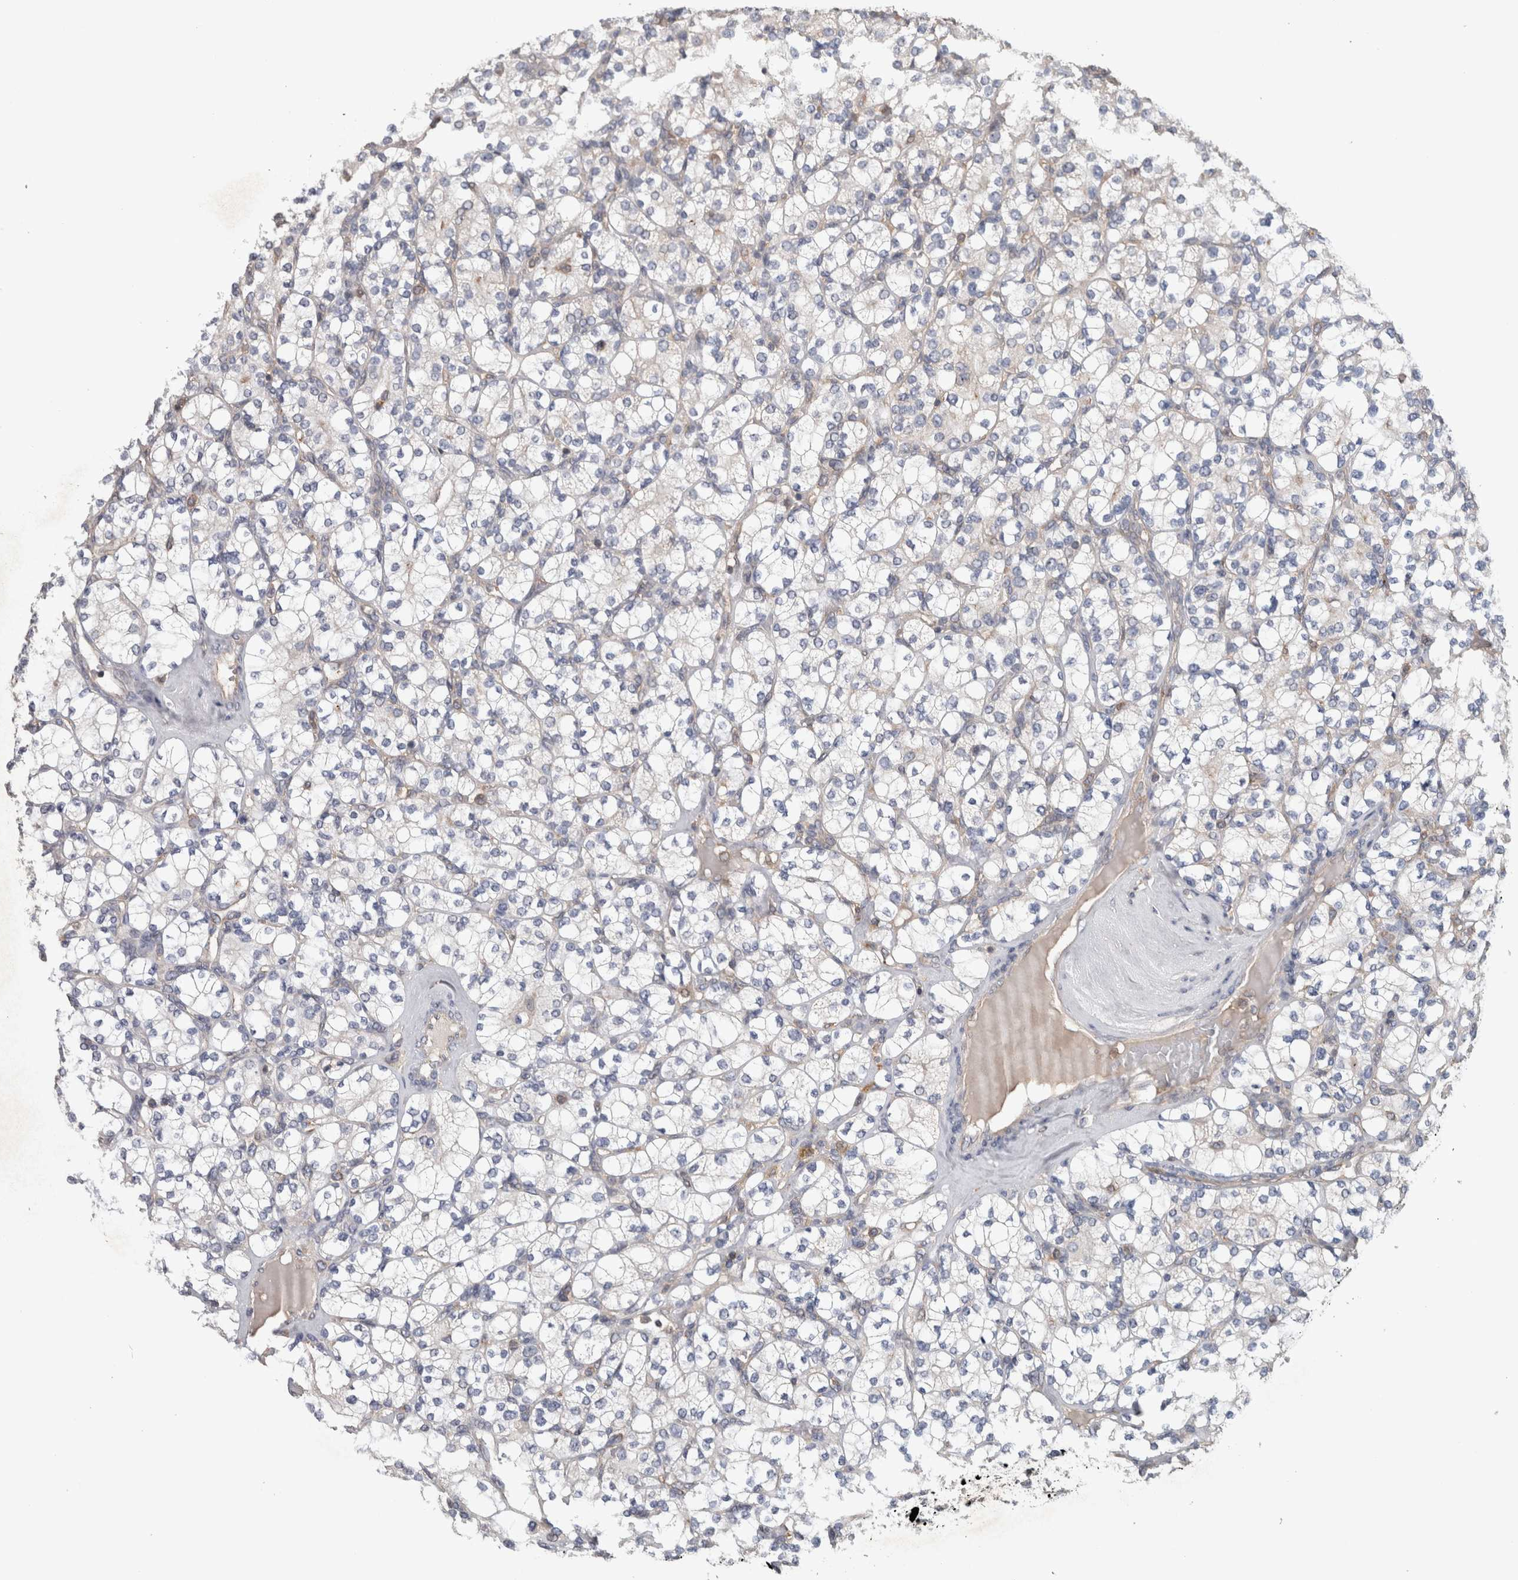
{"staining": {"intensity": "negative", "quantity": "none", "location": "none"}, "tissue": "renal cancer", "cell_type": "Tumor cells", "image_type": "cancer", "snomed": [{"axis": "morphology", "description": "Adenocarcinoma, NOS"}, {"axis": "topography", "description": "Kidney"}], "caption": "Immunohistochemistry image of human renal adenocarcinoma stained for a protein (brown), which reveals no expression in tumor cells. (DAB immunohistochemistry (IHC), high magnification).", "gene": "TARBP1", "patient": {"sex": "male", "age": 77}}